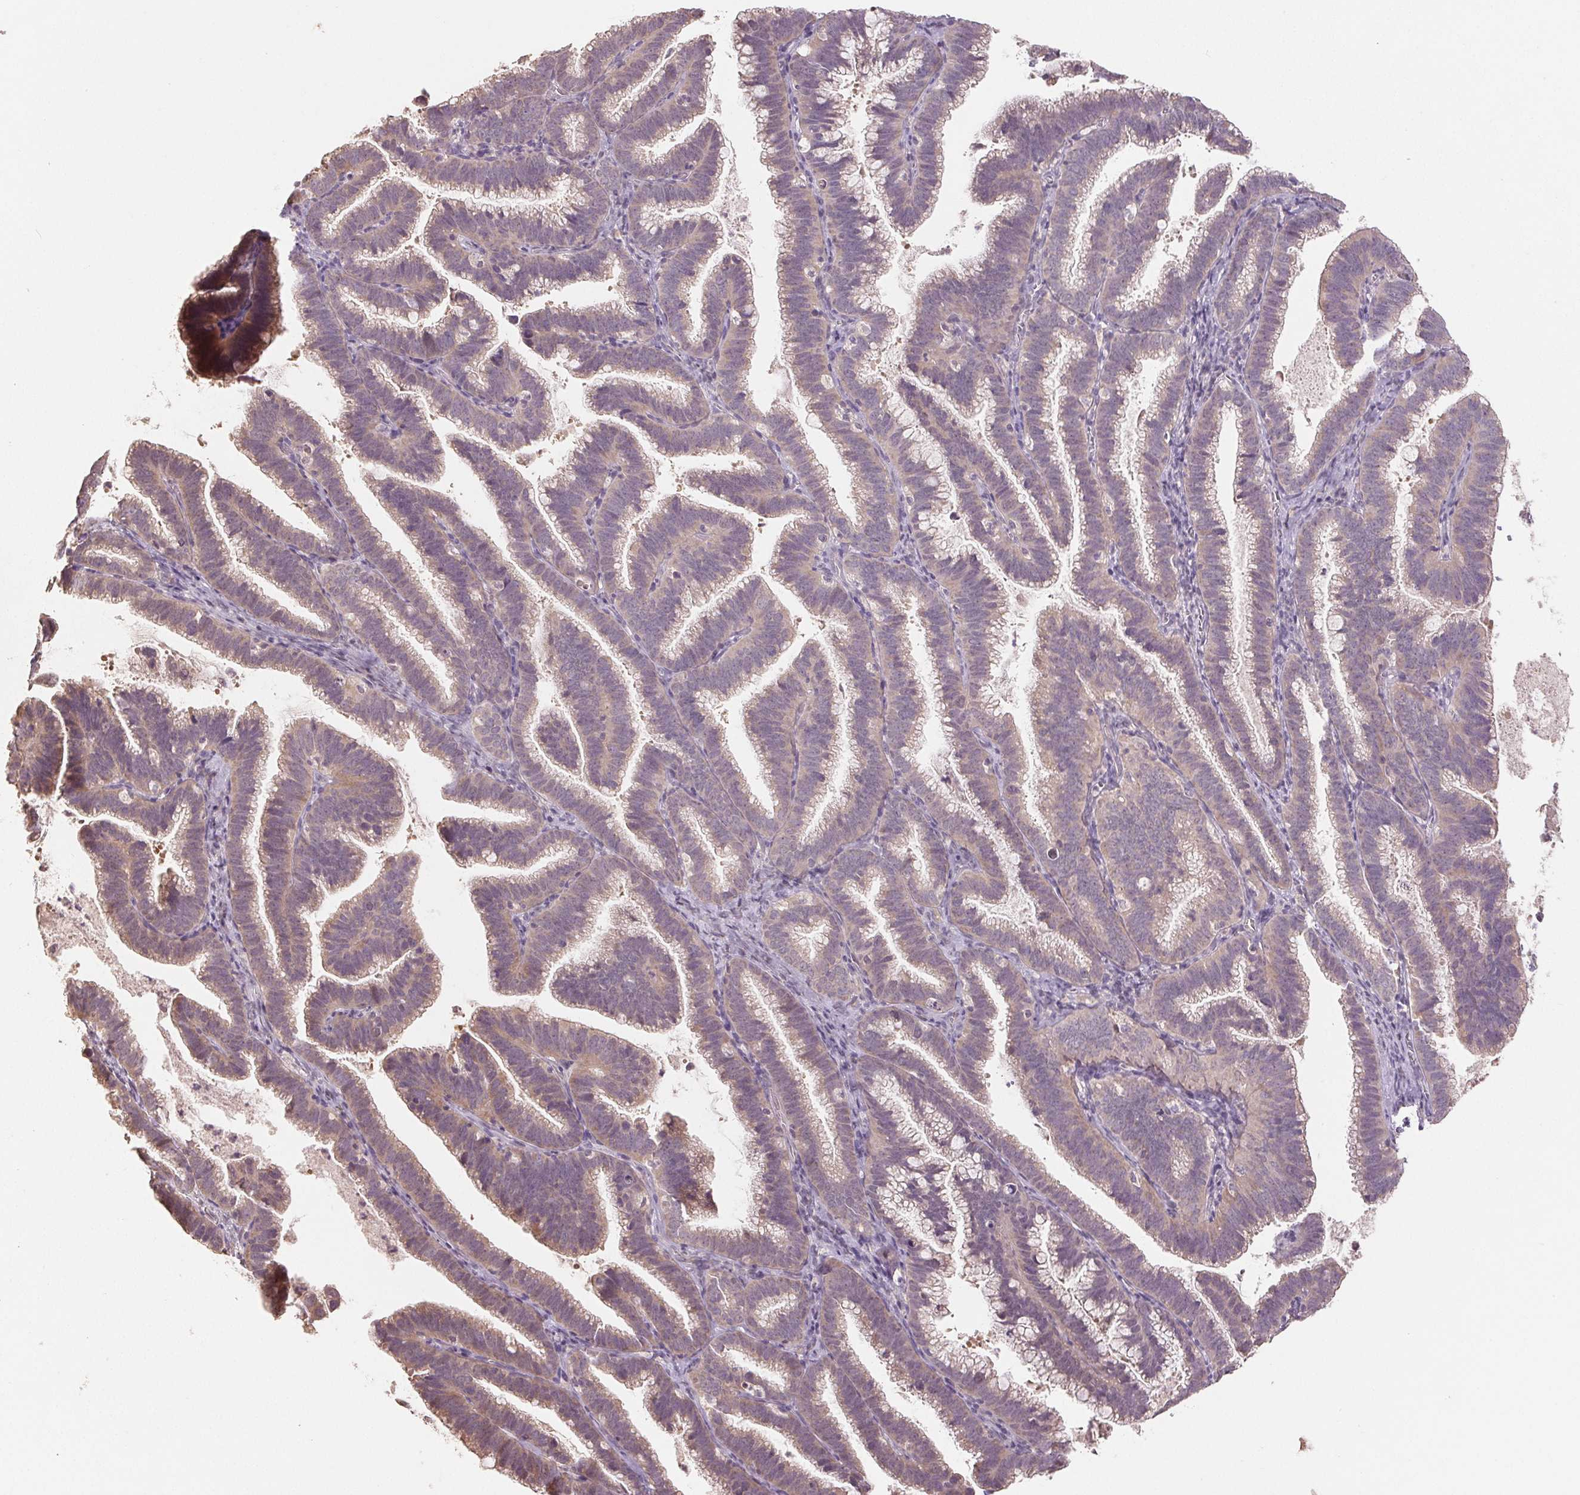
{"staining": {"intensity": "weak", "quantity": "25%-75%", "location": "cytoplasmic/membranous"}, "tissue": "cervical cancer", "cell_type": "Tumor cells", "image_type": "cancer", "snomed": [{"axis": "morphology", "description": "Adenocarcinoma, NOS"}, {"axis": "topography", "description": "Cervix"}], "caption": "A high-resolution photomicrograph shows immunohistochemistry staining of cervical adenocarcinoma, which displays weak cytoplasmic/membranous expression in about 25%-75% of tumor cells.", "gene": "COX14", "patient": {"sex": "female", "age": 61}}